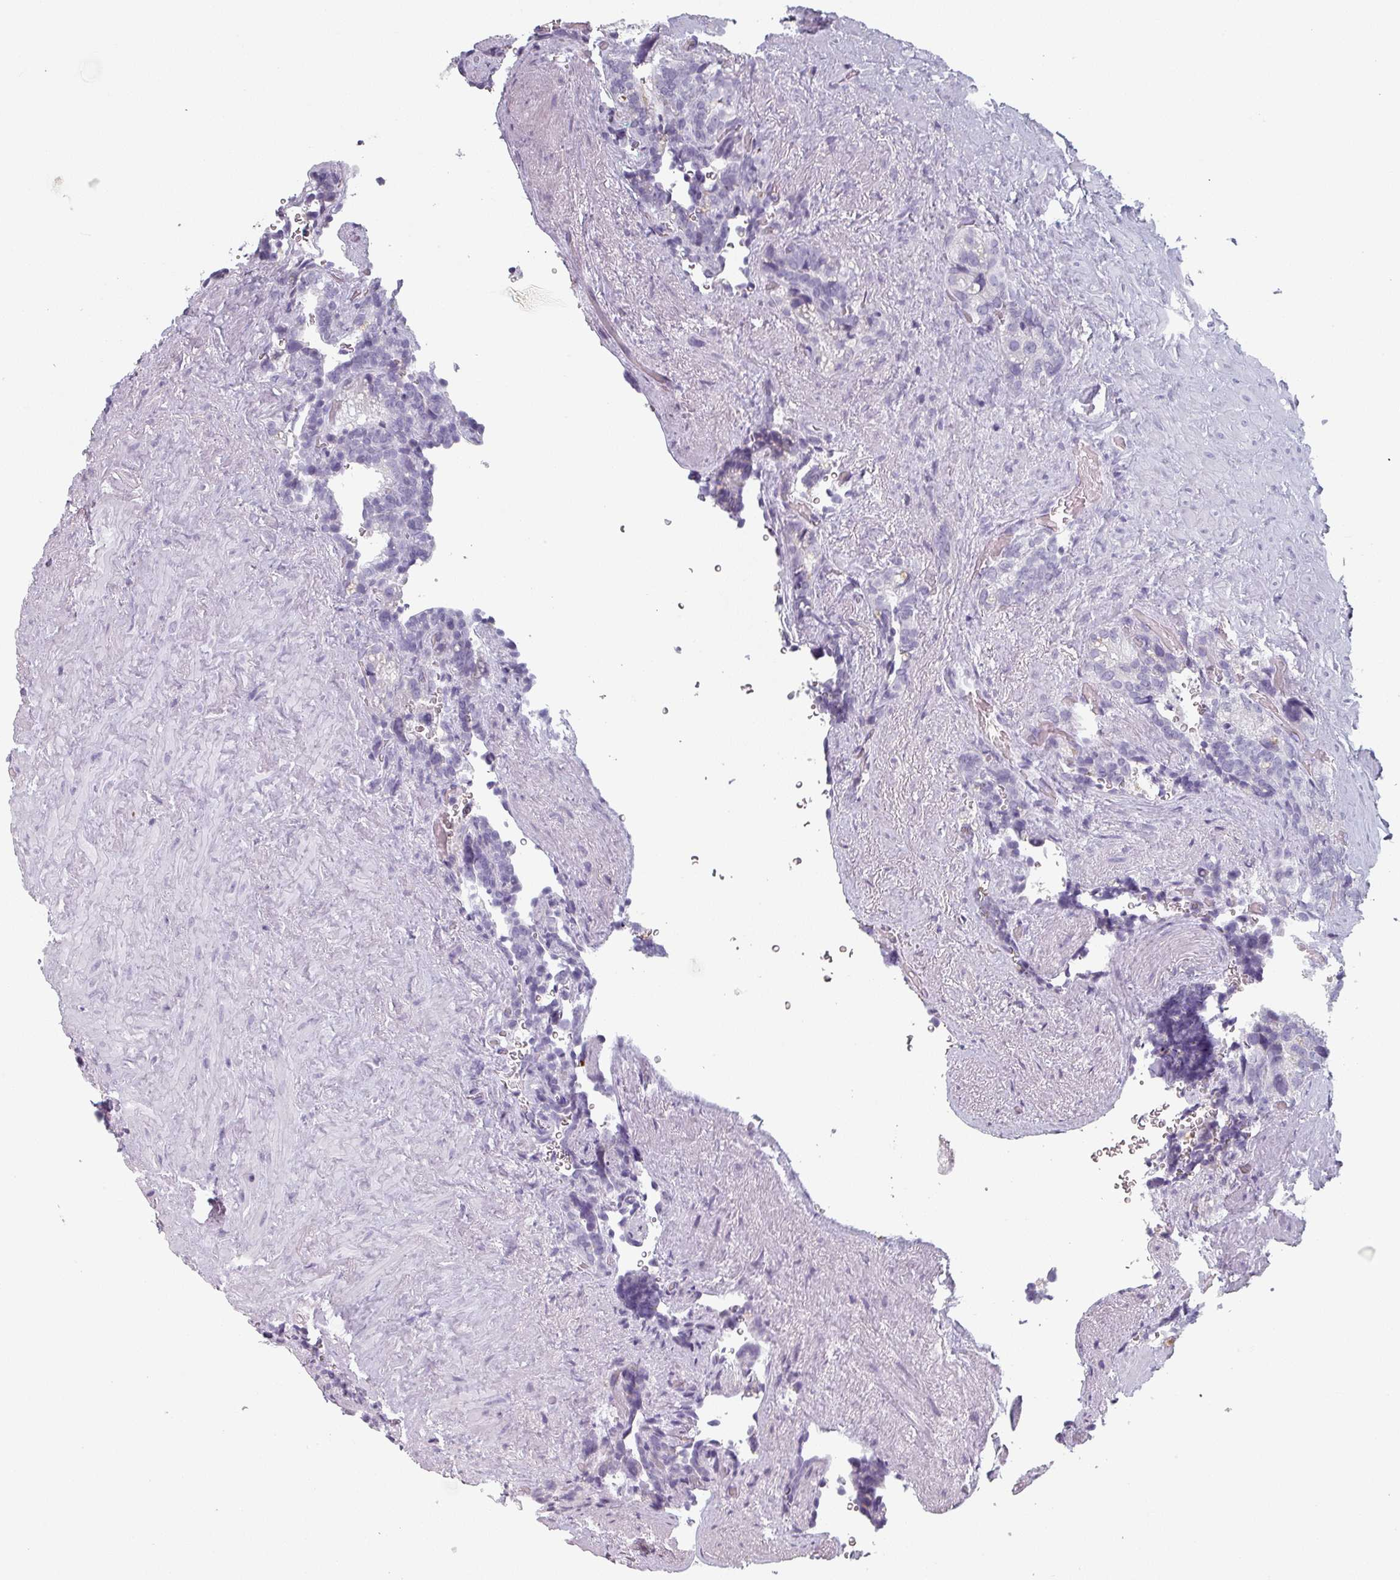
{"staining": {"intensity": "negative", "quantity": "none", "location": "none"}, "tissue": "seminal vesicle", "cell_type": "Glandular cells", "image_type": "normal", "snomed": [{"axis": "morphology", "description": "Normal tissue, NOS"}, {"axis": "topography", "description": "Seminal veicle"}], "caption": "This photomicrograph is of benign seminal vesicle stained with immunohistochemistry to label a protein in brown with the nuclei are counter-stained blue. There is no expression in glandular cells.", "gene": "SLC35G2", "patient": {"sex": "male", "age": 62}}